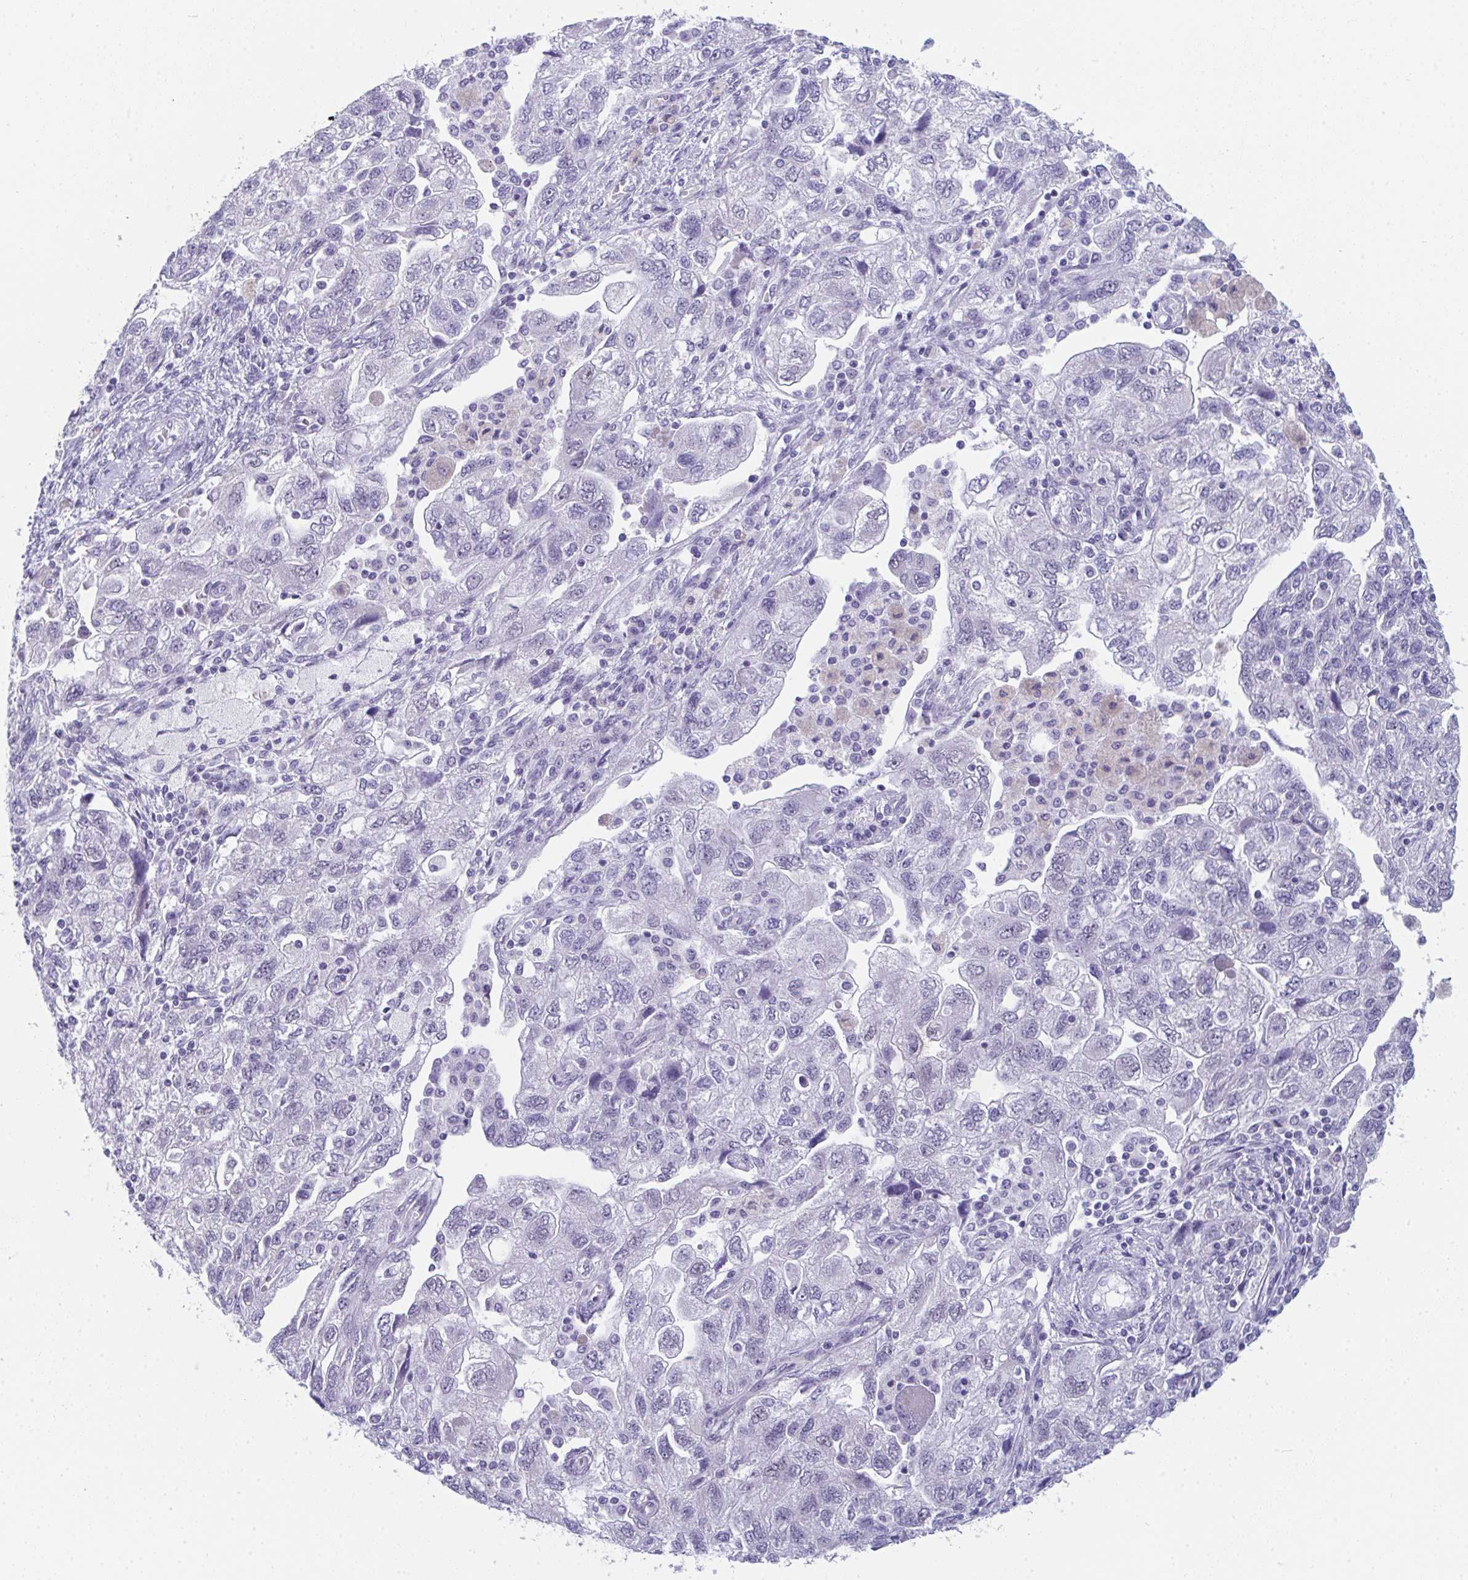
{"staining": {"intensity": "negative", "quantity": "none", "location": "none"}, "tissue": "ovarian cancer", "cell_type": "Tumor cells", "image_type": "cancer", "snomed": [{"axis": "morphology", "description": "Carcinoma, NOS"}, {"axis": "morphology", "description": "Cystadenocarcinoma, serous, NOS"}, {"axis": "topography", "description": "Ovary"}], "caption": "DAB immunohistochemical staining of human ovarian carcinoma shows no significant positivity in tumor cells.", "gene": "CDK13", "patient": {"sex": "female", "age": 69}}